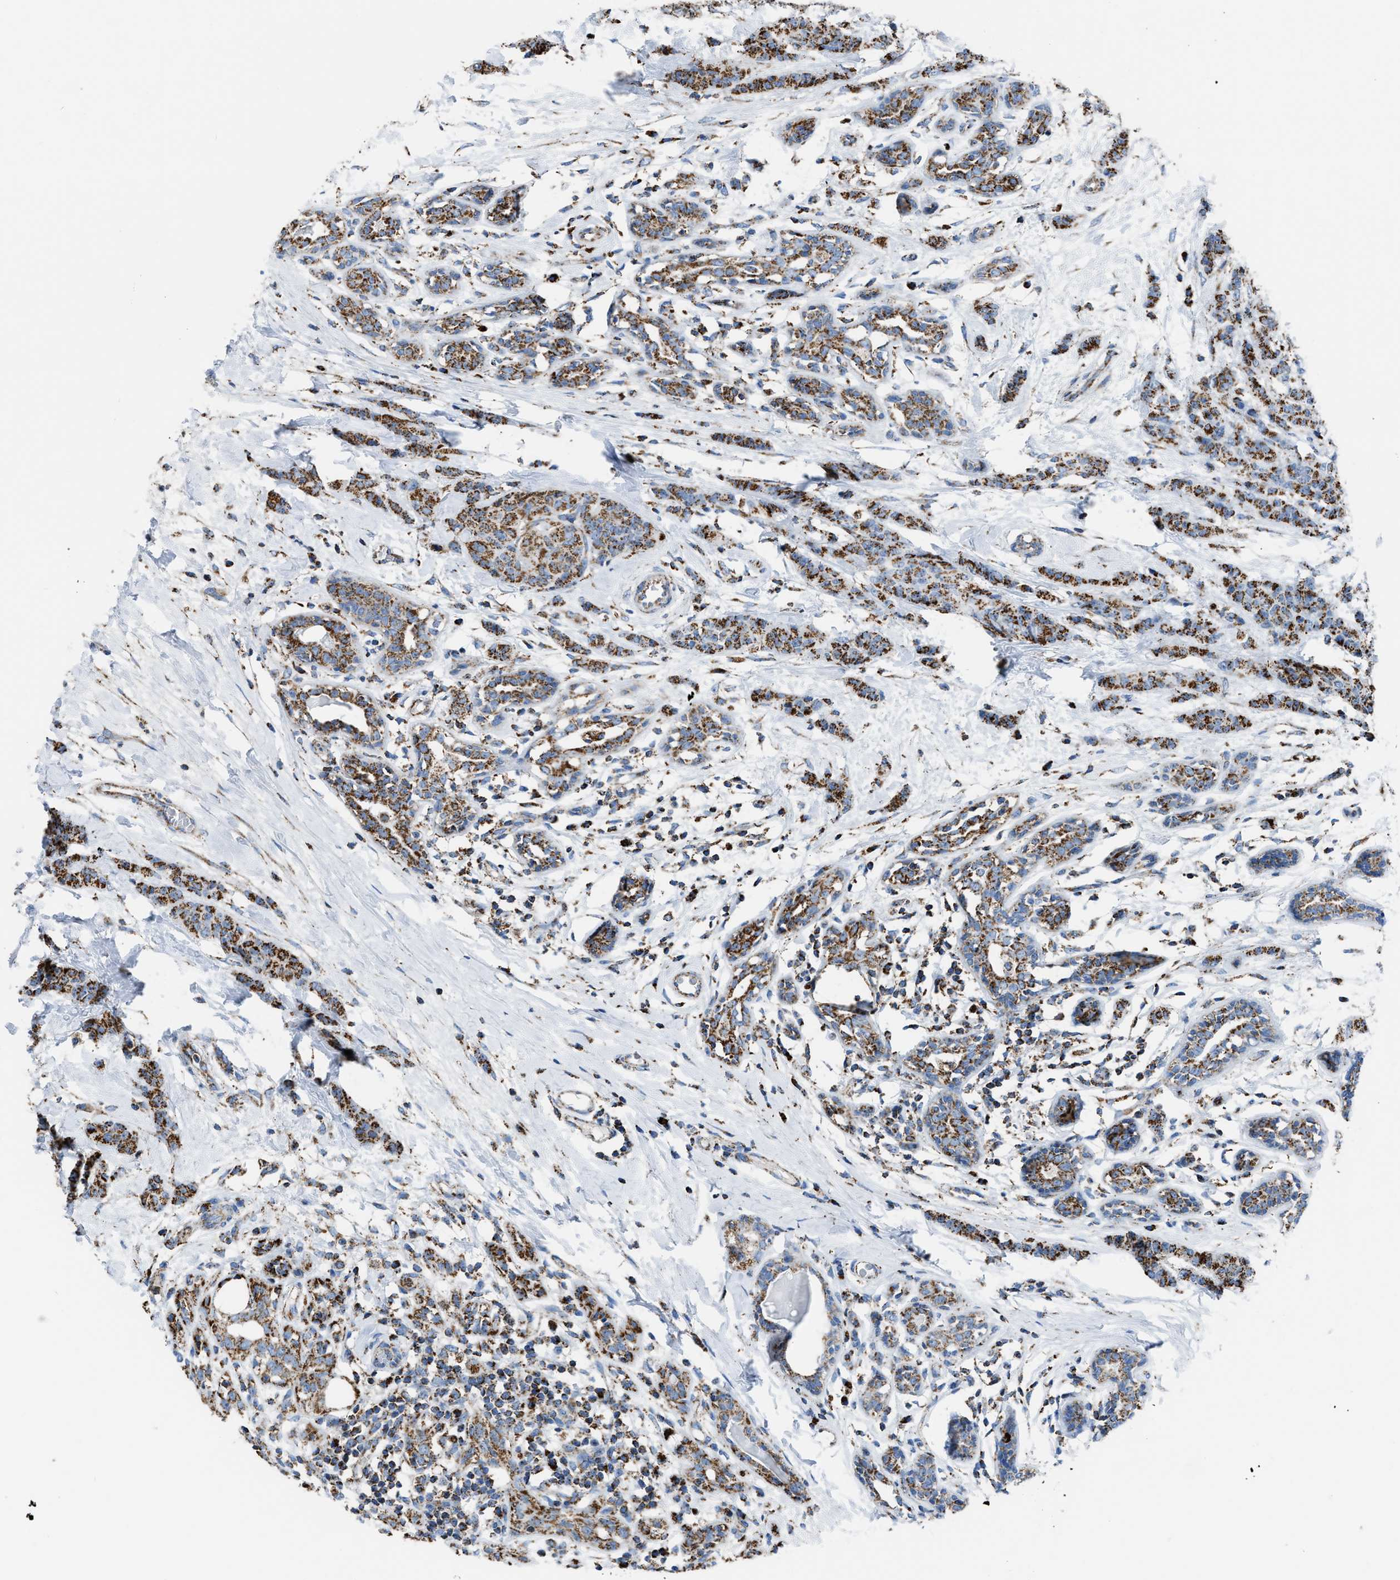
{"staining": {"intensity": "moderate", "quantity": ">75%", "location": "cytoplasmic/membranous"}, "tissue": "breast cancer", "cell_type": "Tumor cells", "image_type": "cancer", "snomed": [{"axis": "morphology", "description": "Normal tissue, NOS"}, {"axis": "morphology", "description": "Duct carcinoma"}, {"axis": "topography", "description": "Breast"}], "caption": "Moderate cytoplasmic/membranous protein positivity is appreciated in approximately >75% of tumor cells in intraductal carcinoma (breast).", "gene": "ETFB", "patient": {"sex": "female", "age": 40}}